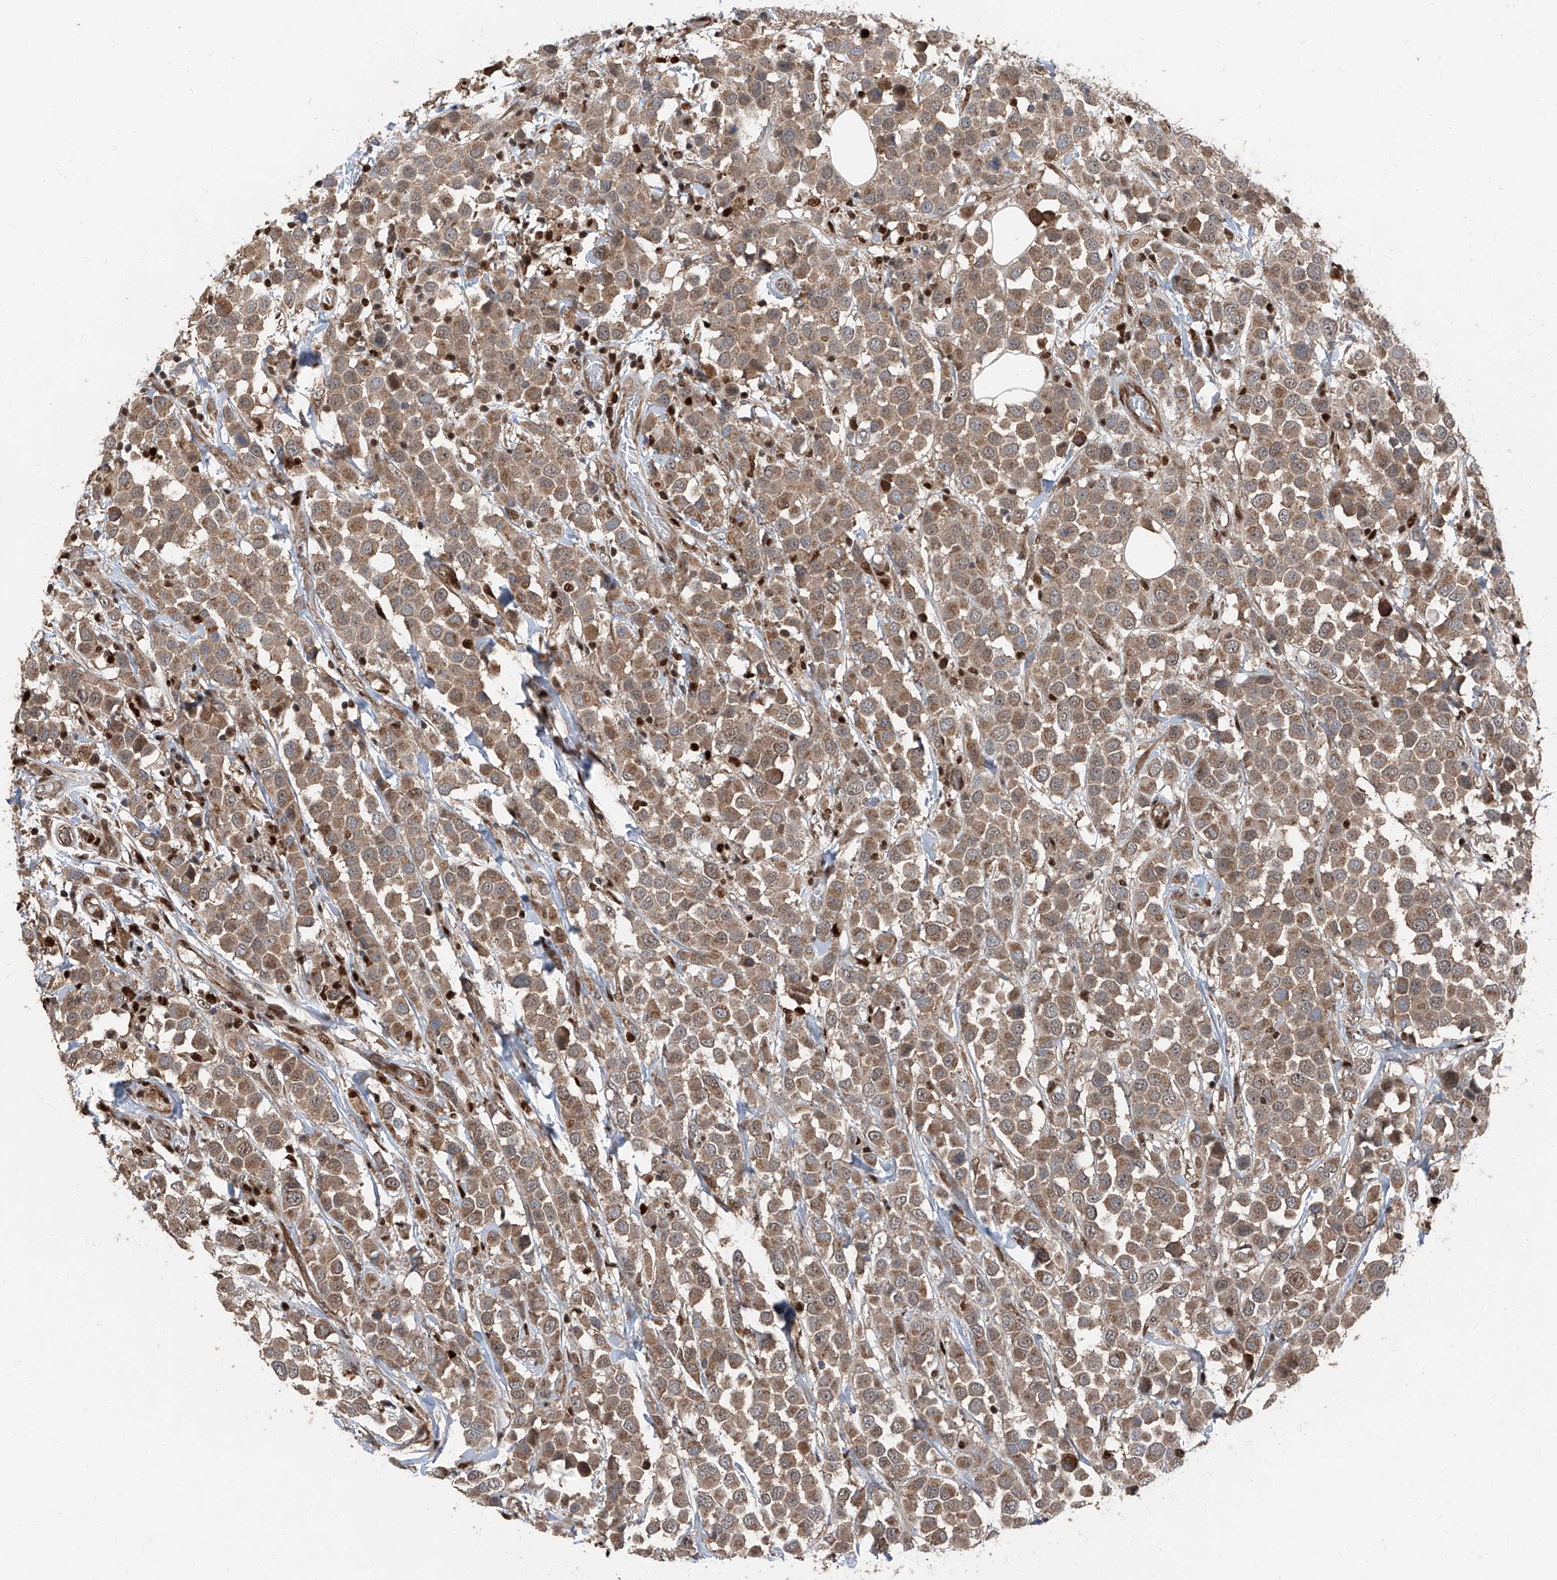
{"staining": {"intensity": "moderate", "quantity": ">75%", "location": "cytoplasmic/membranous"}, "tissue": "breast cancer", "cell_type": "Tumor cells", "image_type": "cancer", "snomed": [{"axis": "morphology", "description": "Duct carcinoma"}, {"axis": "topography", "description": "Breast"}], "caption": "Immunohistochemical staining of breast cancer (invasive ductal carcinoma) exhibits medium levels of moderate cytoplasmic/membranous positivity in approximately >75% of tumor cells.", "gene": "FKBP5", "patient": {"sex": "female", "age": 61}}